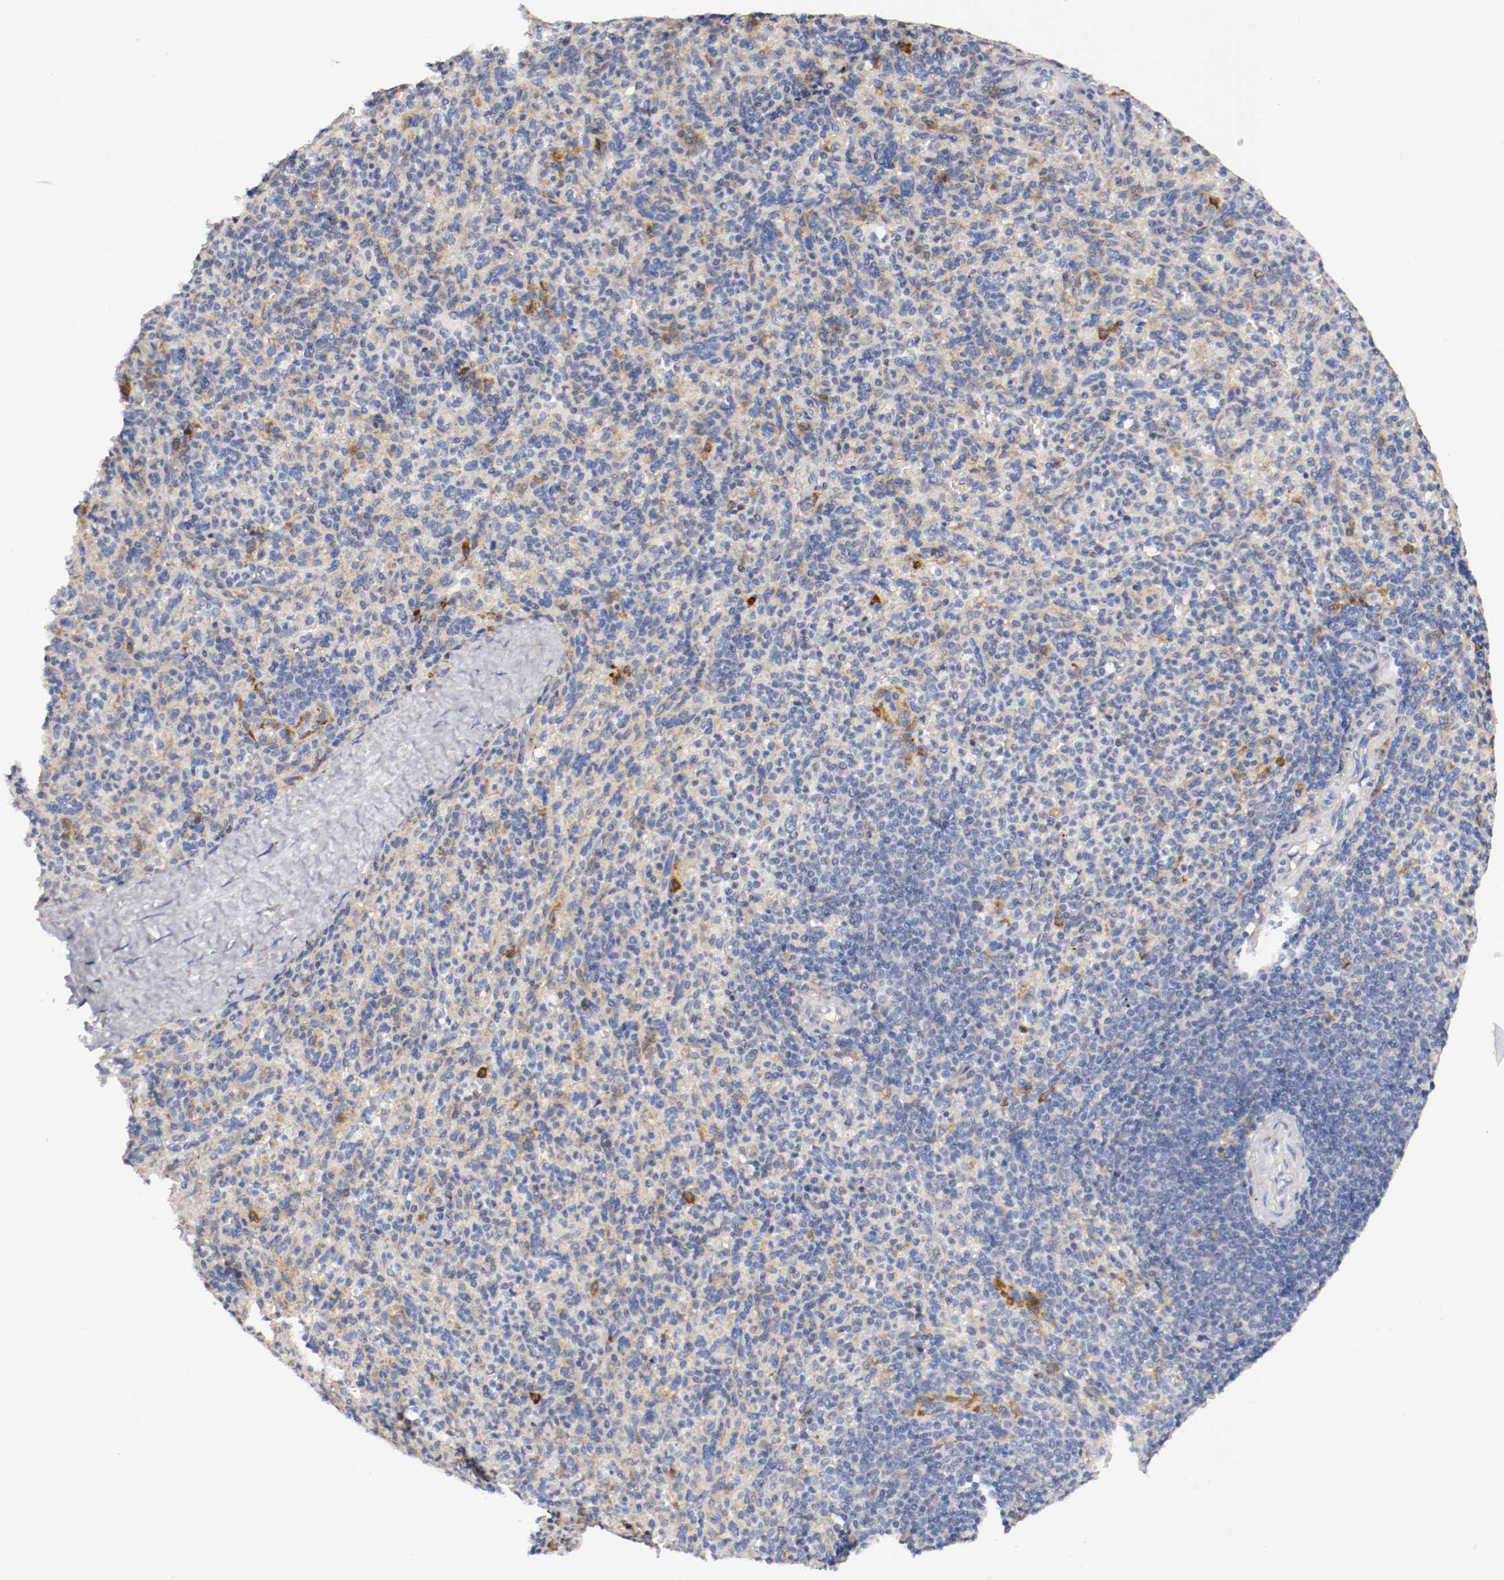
{"staining": {"intensity": "moderate", "quantity": "25%-75%", "location": "cytoplasmic/membranous"}, "tissue": "spleen", "cell_type": "Cells in red pulp", "image_type": "normal", "snomed": [{"axis": "morphology", "description": "Normal tissue, NOS"}, {"axis": "topography", "description": "Spleen"}], "caption": "A micrograph of human spleen stained for a protein shows moderate cytoplasmic/membranous brown staining in cells in red pulp. The staining is performed using DAB brown chromogen to label protein expression. The nuclei are counter-stained blue using hematoxylin.", "gene": "TRAF2", "patient": {"sex": "male", "age": 36}}